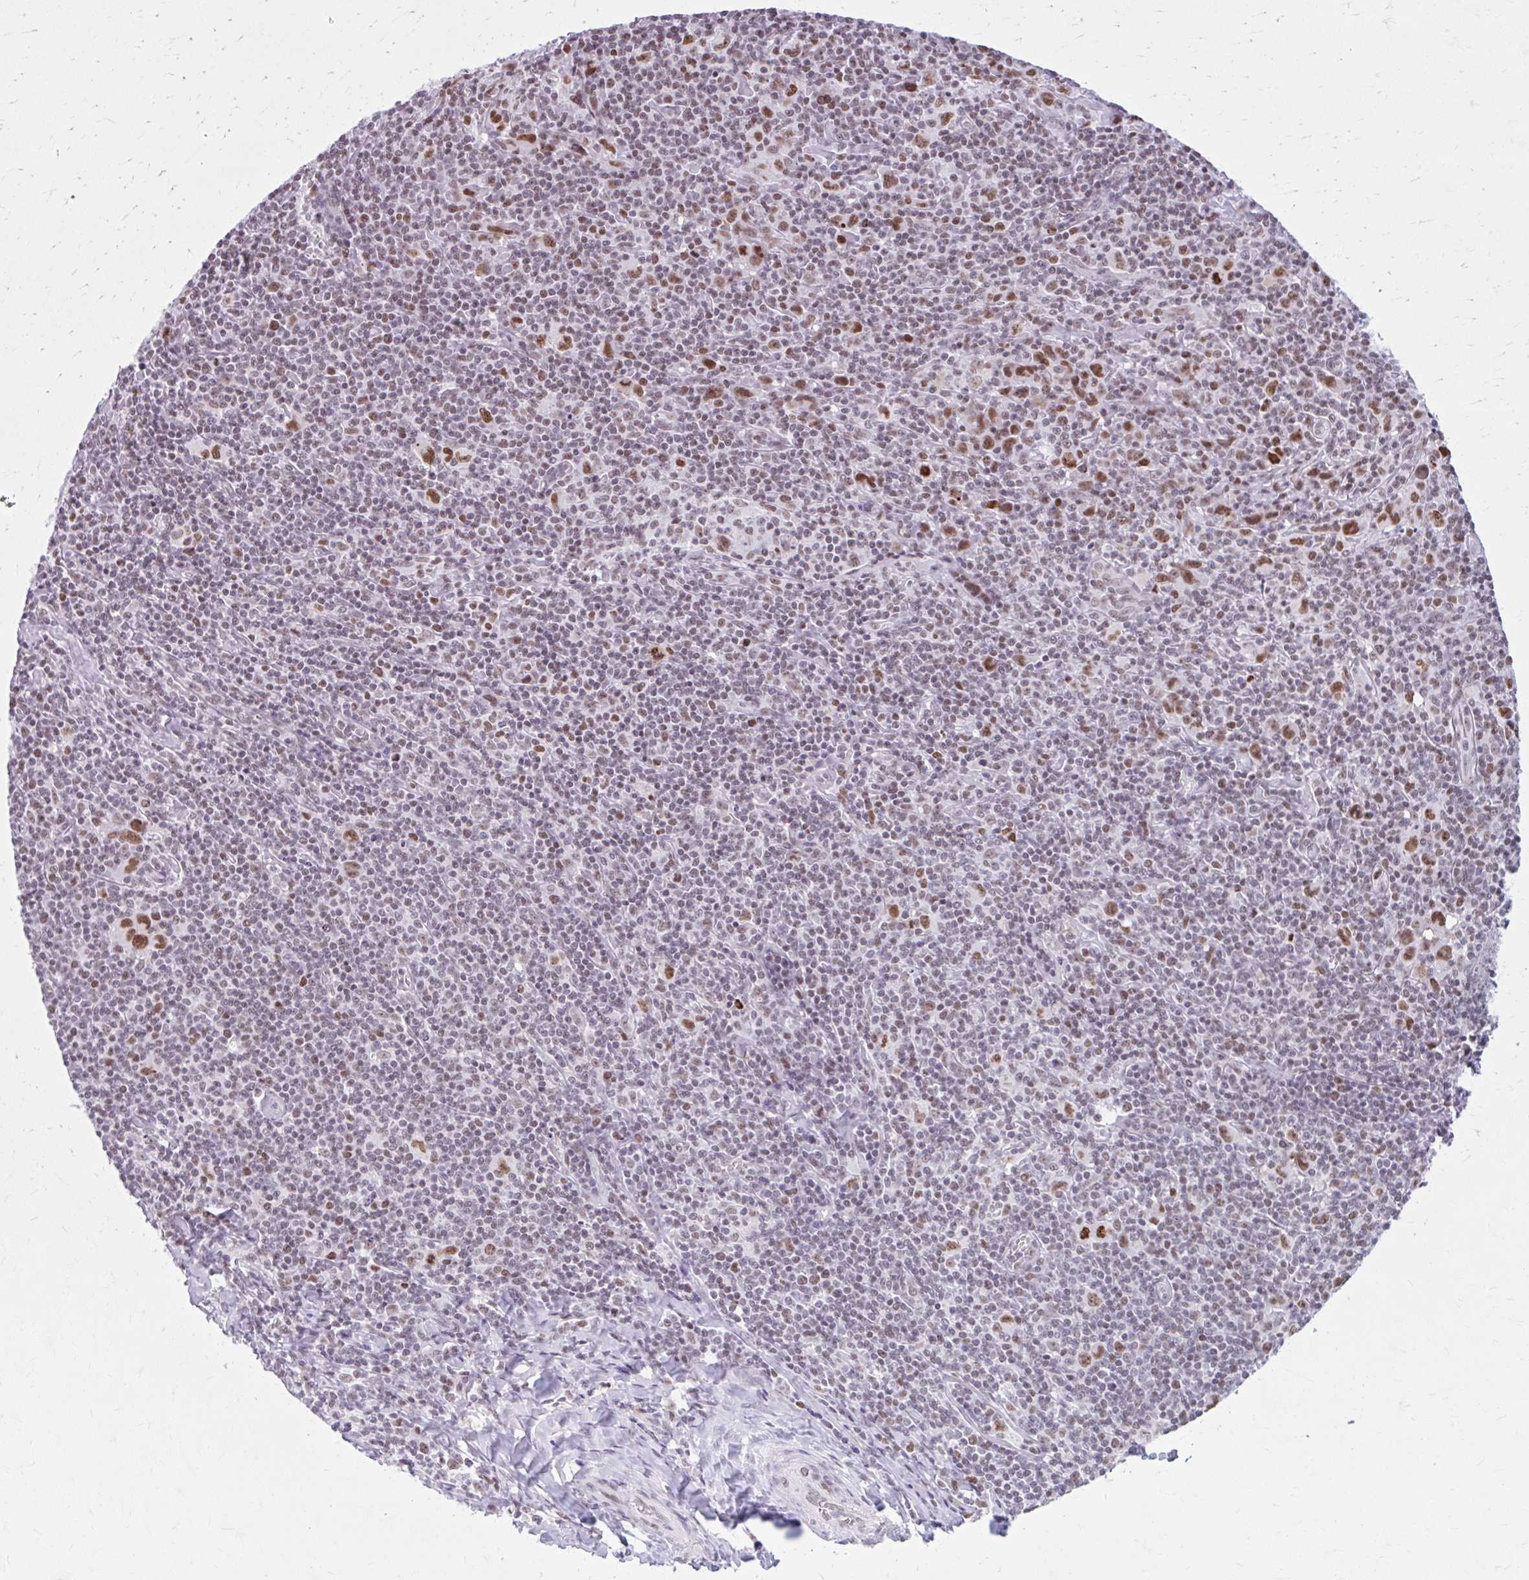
{"staining": {"intensity": "moderate", "quantity": ">75%", "location": "nuclear"}, "tissue": "lymphoma", "cell_type": "Tumor cells", "image_type": "cancer", "snomed": [{"axis": "morphology", "description": "Hodgkin's disease, NOS"}, {"axis": "topography", "description": "Lymph node"}], "caption": "A high-resolution photomicrograph shows immunohistochemistry staining of lymphoma, which reveals moderate nuclear positivity in about >75% of tumor cells.", "gene": "PABIR1", "patient": {"sex": "female", "age": 18}}